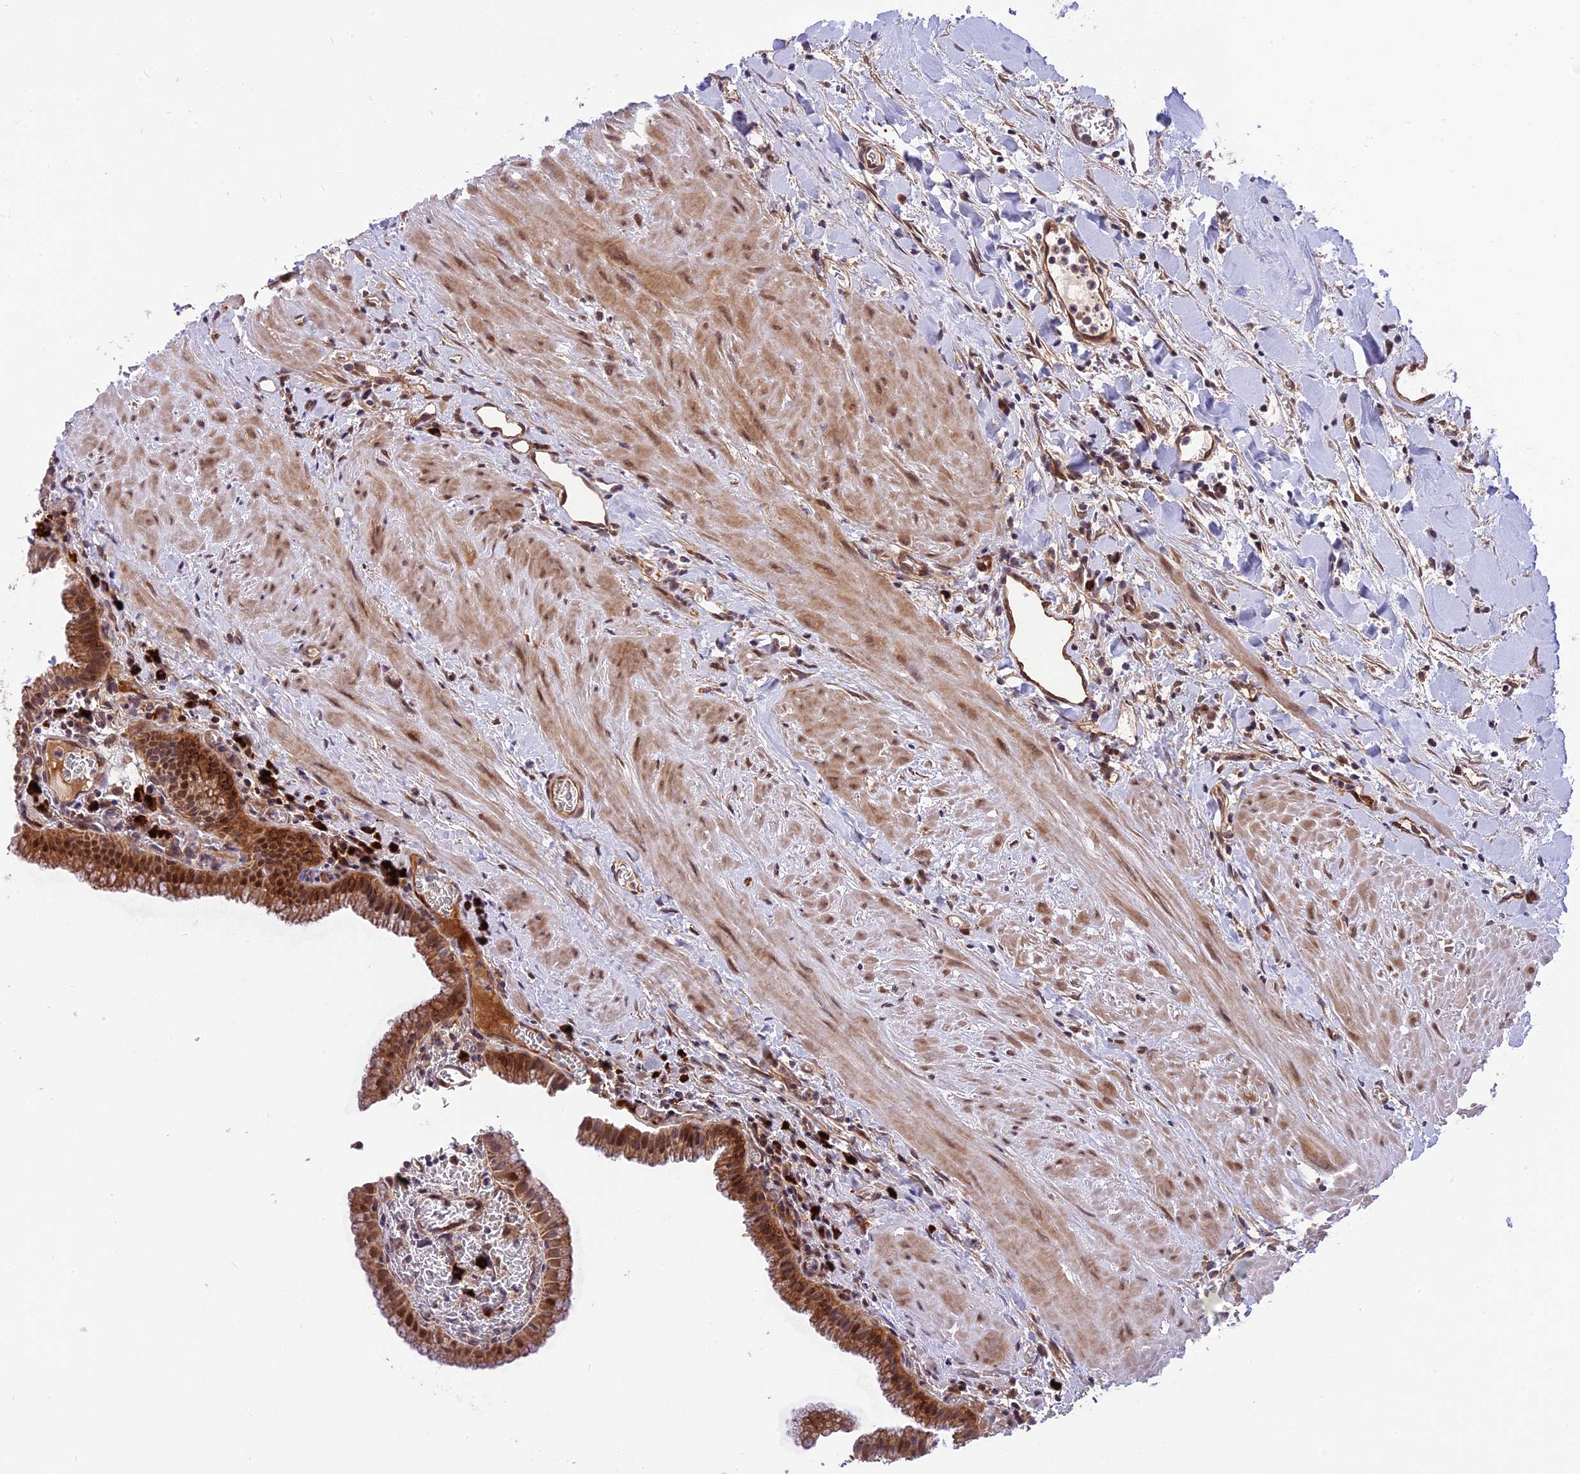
{"staining": {"intensity": "moderate", "quantity": "25%-75%", "location": "cytoplasmic/membranous,nuclear"}, "tissue": "gallbladder", "cell_type": "Glandular cells", "image_type": "normal", "snomed": [{"axis": "morphology", "description": "Normal tissue, NOS"}, {"axis": "topography", "description": "Gallbladder"}], "caption": "Immunohistochemical staining of normal human gallbladder displays medium levels of moderate cytoplasmic/membranous,nuclear positivity in about 25%-75% of glandular cells.", "gene": "MFSD2A", "patient": {"sex": "male", "age": 78}}